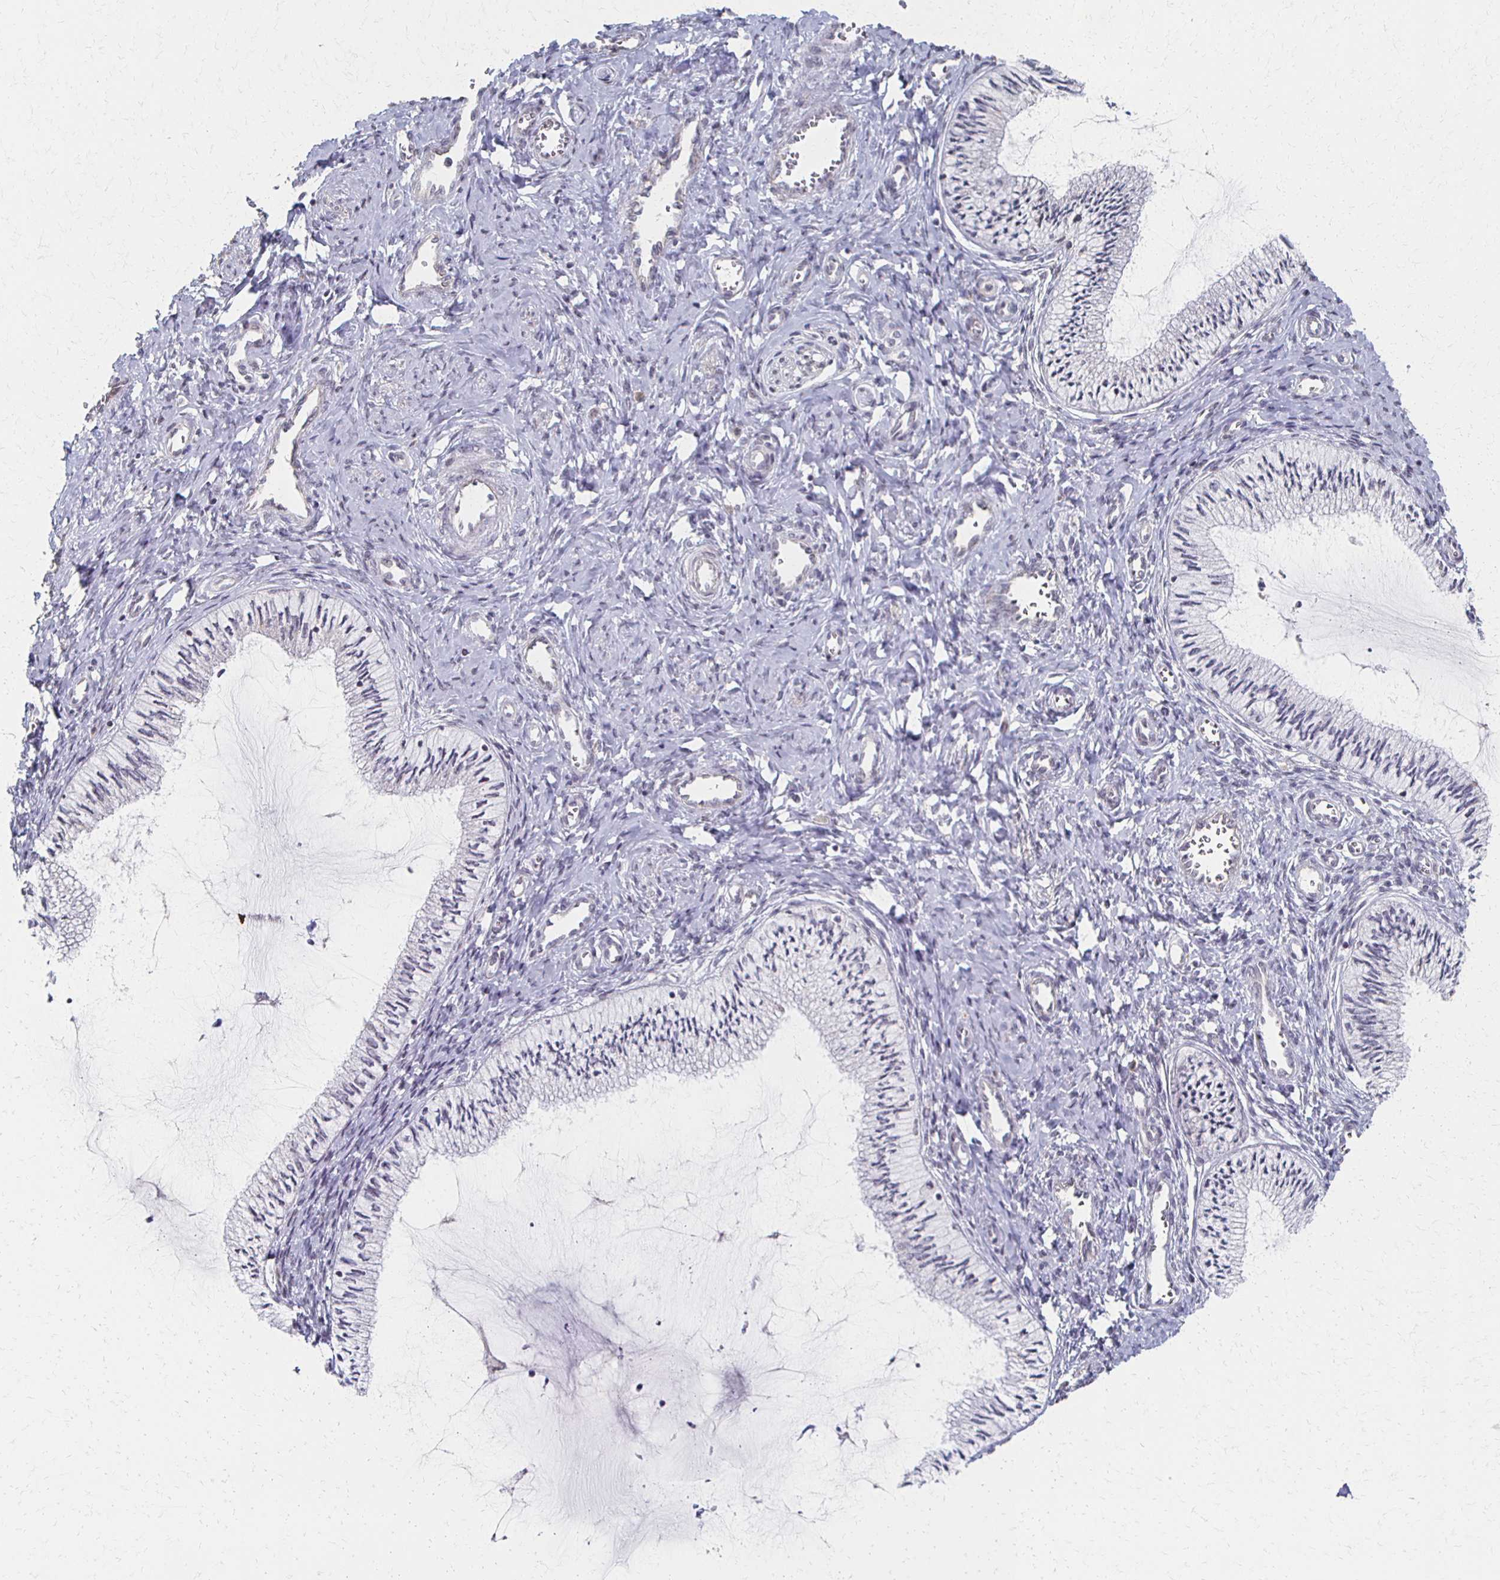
{"staining": {"intensity": "negative", "quantity": "none", "location": "none"}, "tissue": "cervix", "cell_type": "Glandular cells", "image_type": "normal", "snomed": [{"axis": "morphology", "description": "Normal tissue, NOS"}, {"axis": "topography", "description": "Cervix"}], "caption": "Immunohistochemistry image of benign human cervix stained for a protein (brown), which displays no expression in glandular cells.", "gene": "DAB1", "patient": {"sex": "female", "age": 24}}